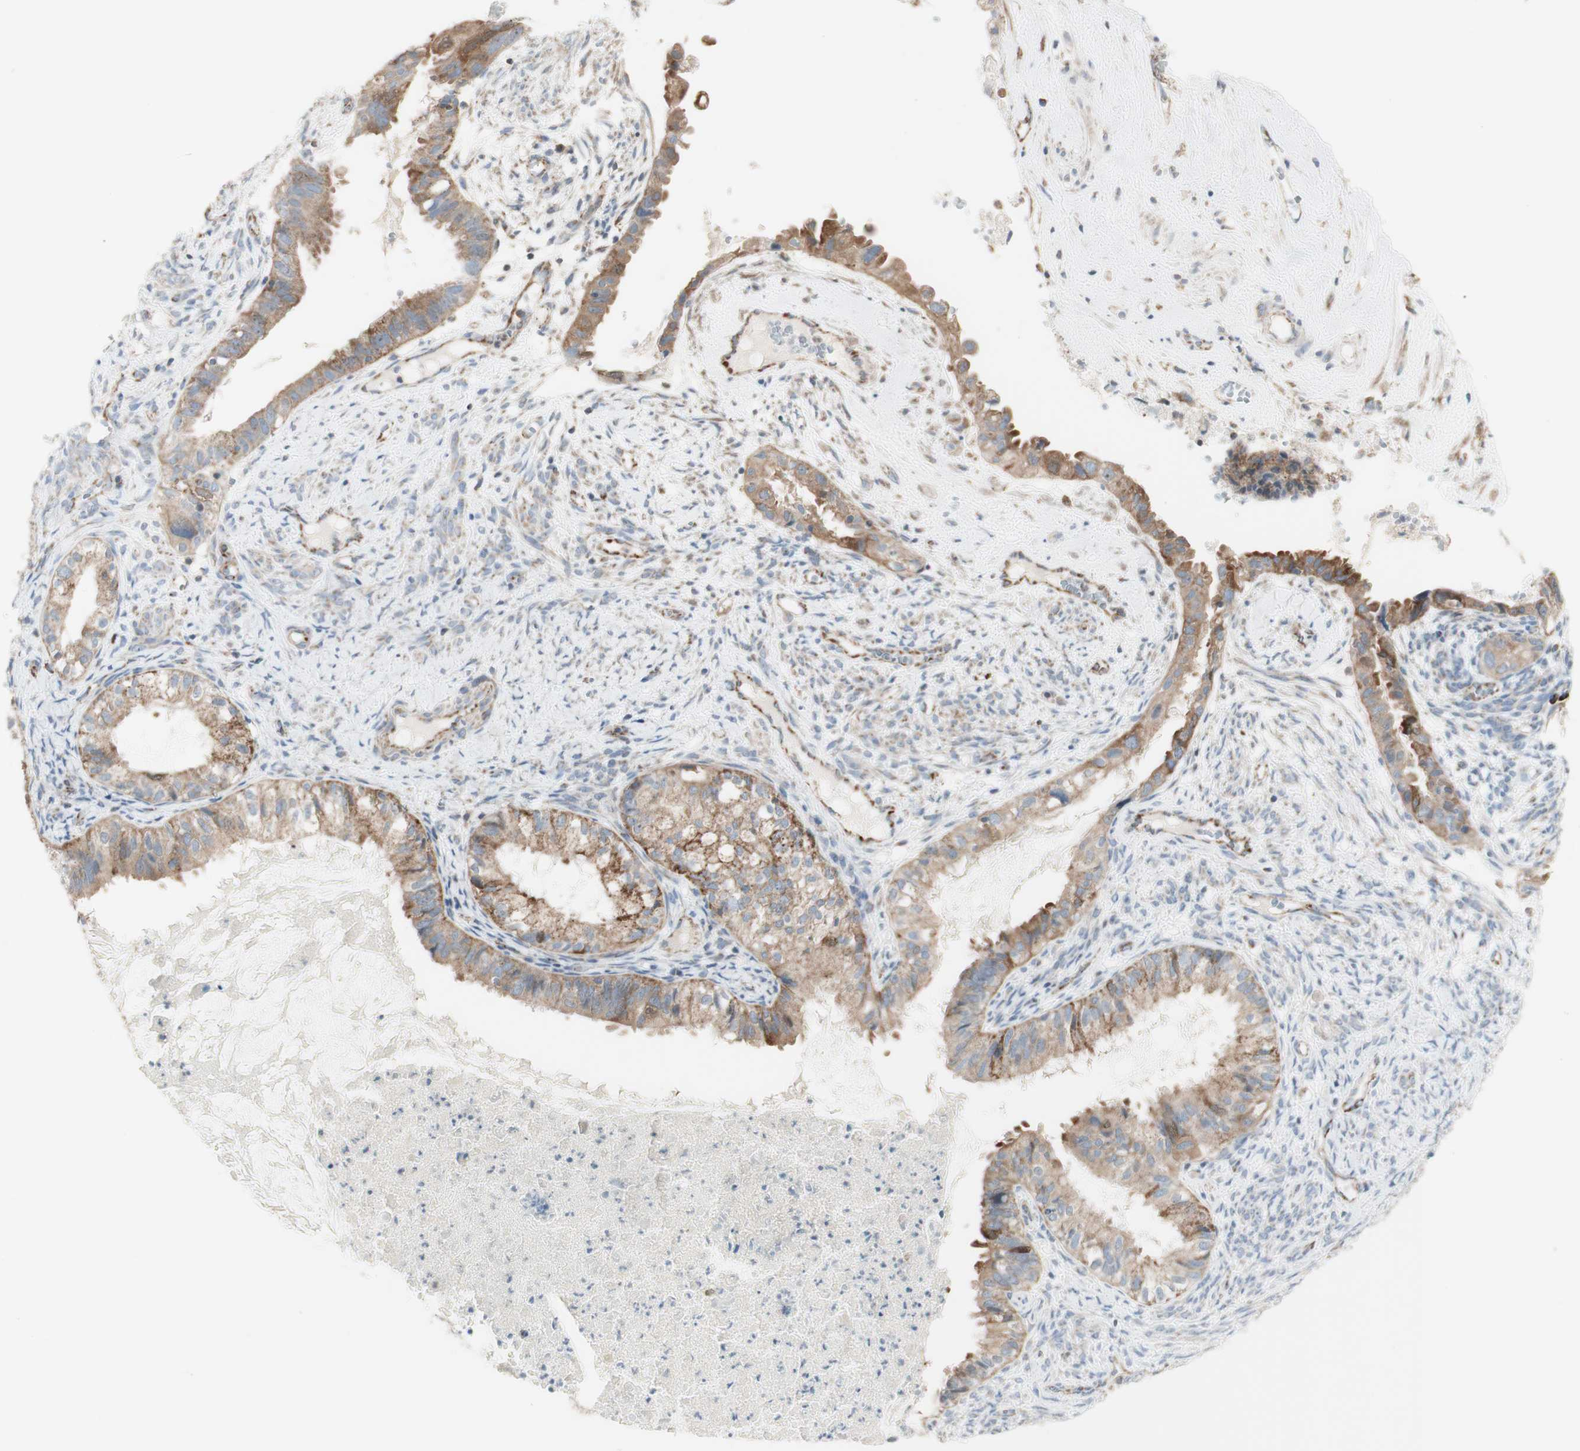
{"staining": {"intensity": "moderate", "quantity": ">75%", "location": "cytoplasmic/membranous"}, "tissue": "cervical cancer", "cell_type": "Tumor cells", "image_type": "cancer", "snomed": [{"axis": "morphology", "description": "Normal tissue, NOS"}, {"axis": "morphology", "description": "Adenocarcinoma, NOS"}, {"axis": "topography", "description": "Cervix"}, {"axis": "topography", "description": "Endometrium"}], "caption": "Protein staining exhibits moderate cytoplasmic/membranous expression in approximately >75% of tumor cells in cervical cancer (adenocarcinoma).", "gene": "C3orf52", "patient": {"sex": "female", "age": 86}}